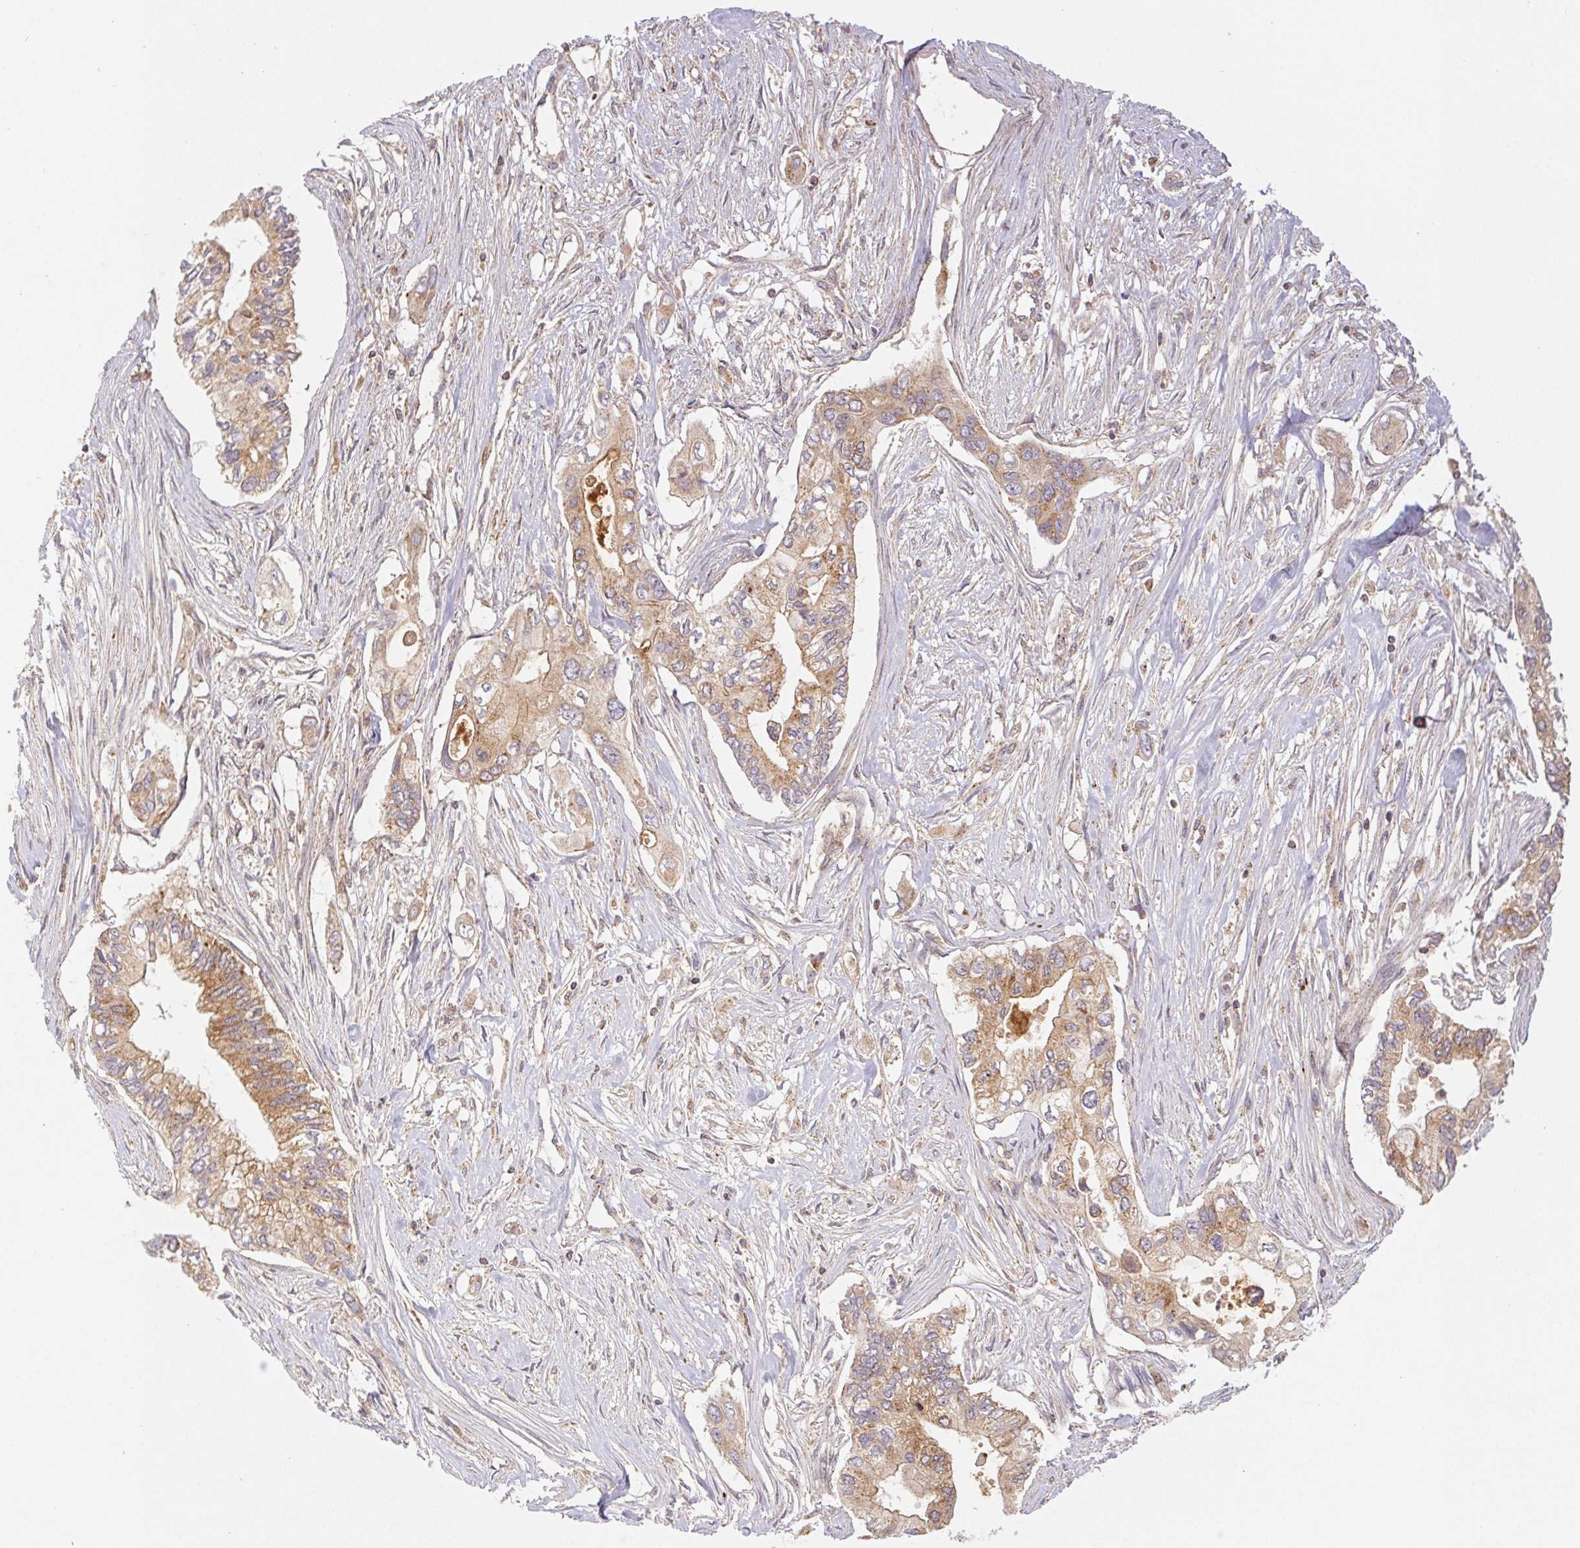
{"staining": {"intensity": "moderate", "quantity": ">75%", "location": "cytoplasmic/membranous"}, "tissue": "pancreatic cancer", "cell_type": "Tumor cells", "image_type": "cancer", "snomed": [{"axis": "morphology", "description": "Adenocarcinoma, NOS"}, {"axis": "topography", "description": "Pancreas"}], "caption": "A histopathology image of pancreatic adenocarcinoma stained for a protein demonstrates moderate cytoplasmic/membranous brown staining in tumor cells.", "gene": "MTHFD1", "patient": {"sex": "female", "age": 63}}